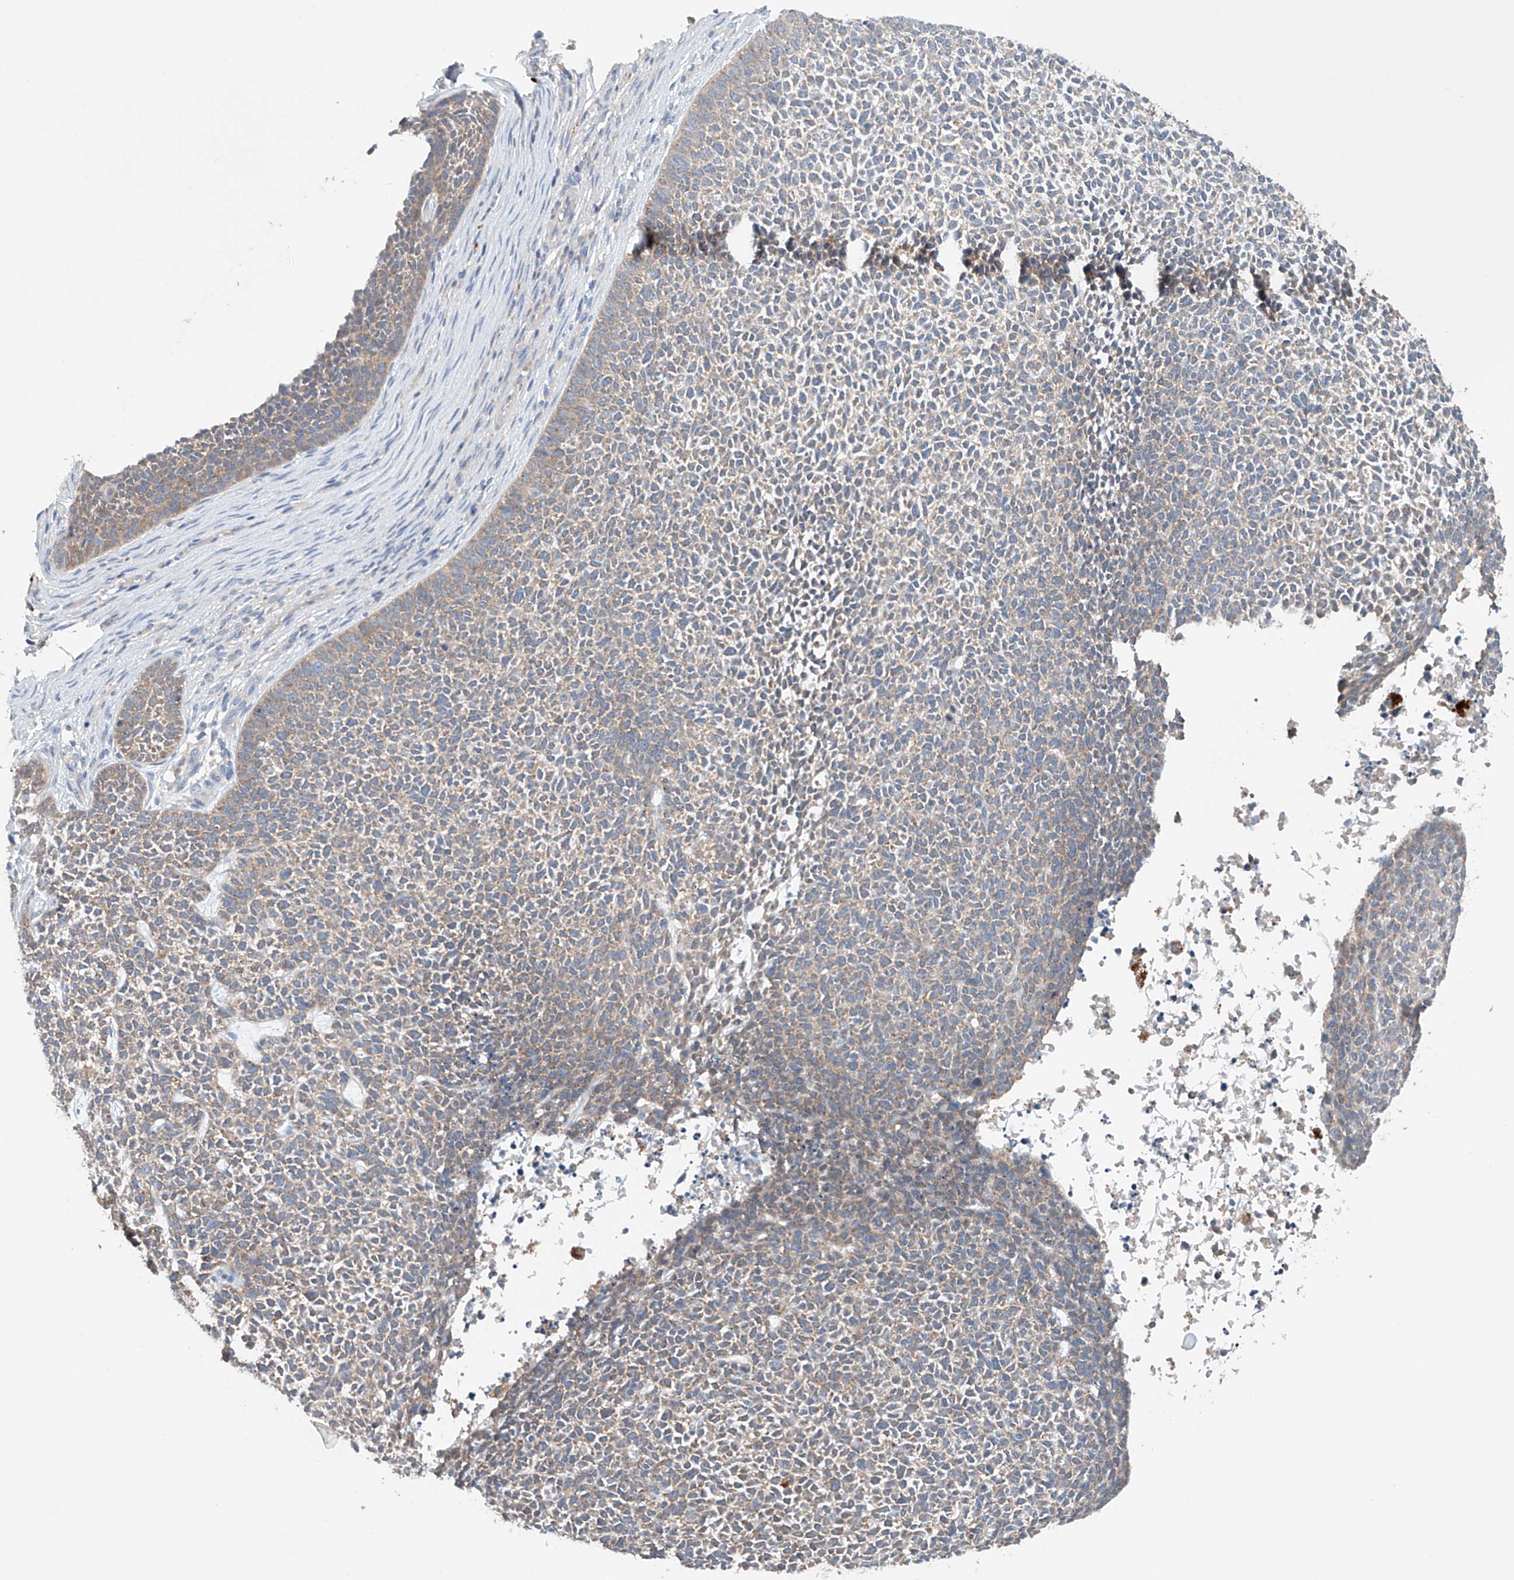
{"staining": {"intensity": "weak", "quantity": "25%-75%", "location": "cytoplasmic/membranous"}, "tissue": "skin cancer", "cell_type": "Tumor cells", "image_type": "cancer", "snomed": [{"axis": "morphology", "description": "Basal cell carcinoma"}, {"axis": "topography", "description": "Skin"}], "caption": "This photomicrograph shows skin basal cell carcinoma stained with immunohistochemistry (IHC) to label a protein in brown. The cytoplasmic/membranous of tumor cells show weak positivity for the protein. Nuclei are counter-stained blue.", "gene": "GPC4", "patient": {"sex": "female", "age": 84}}